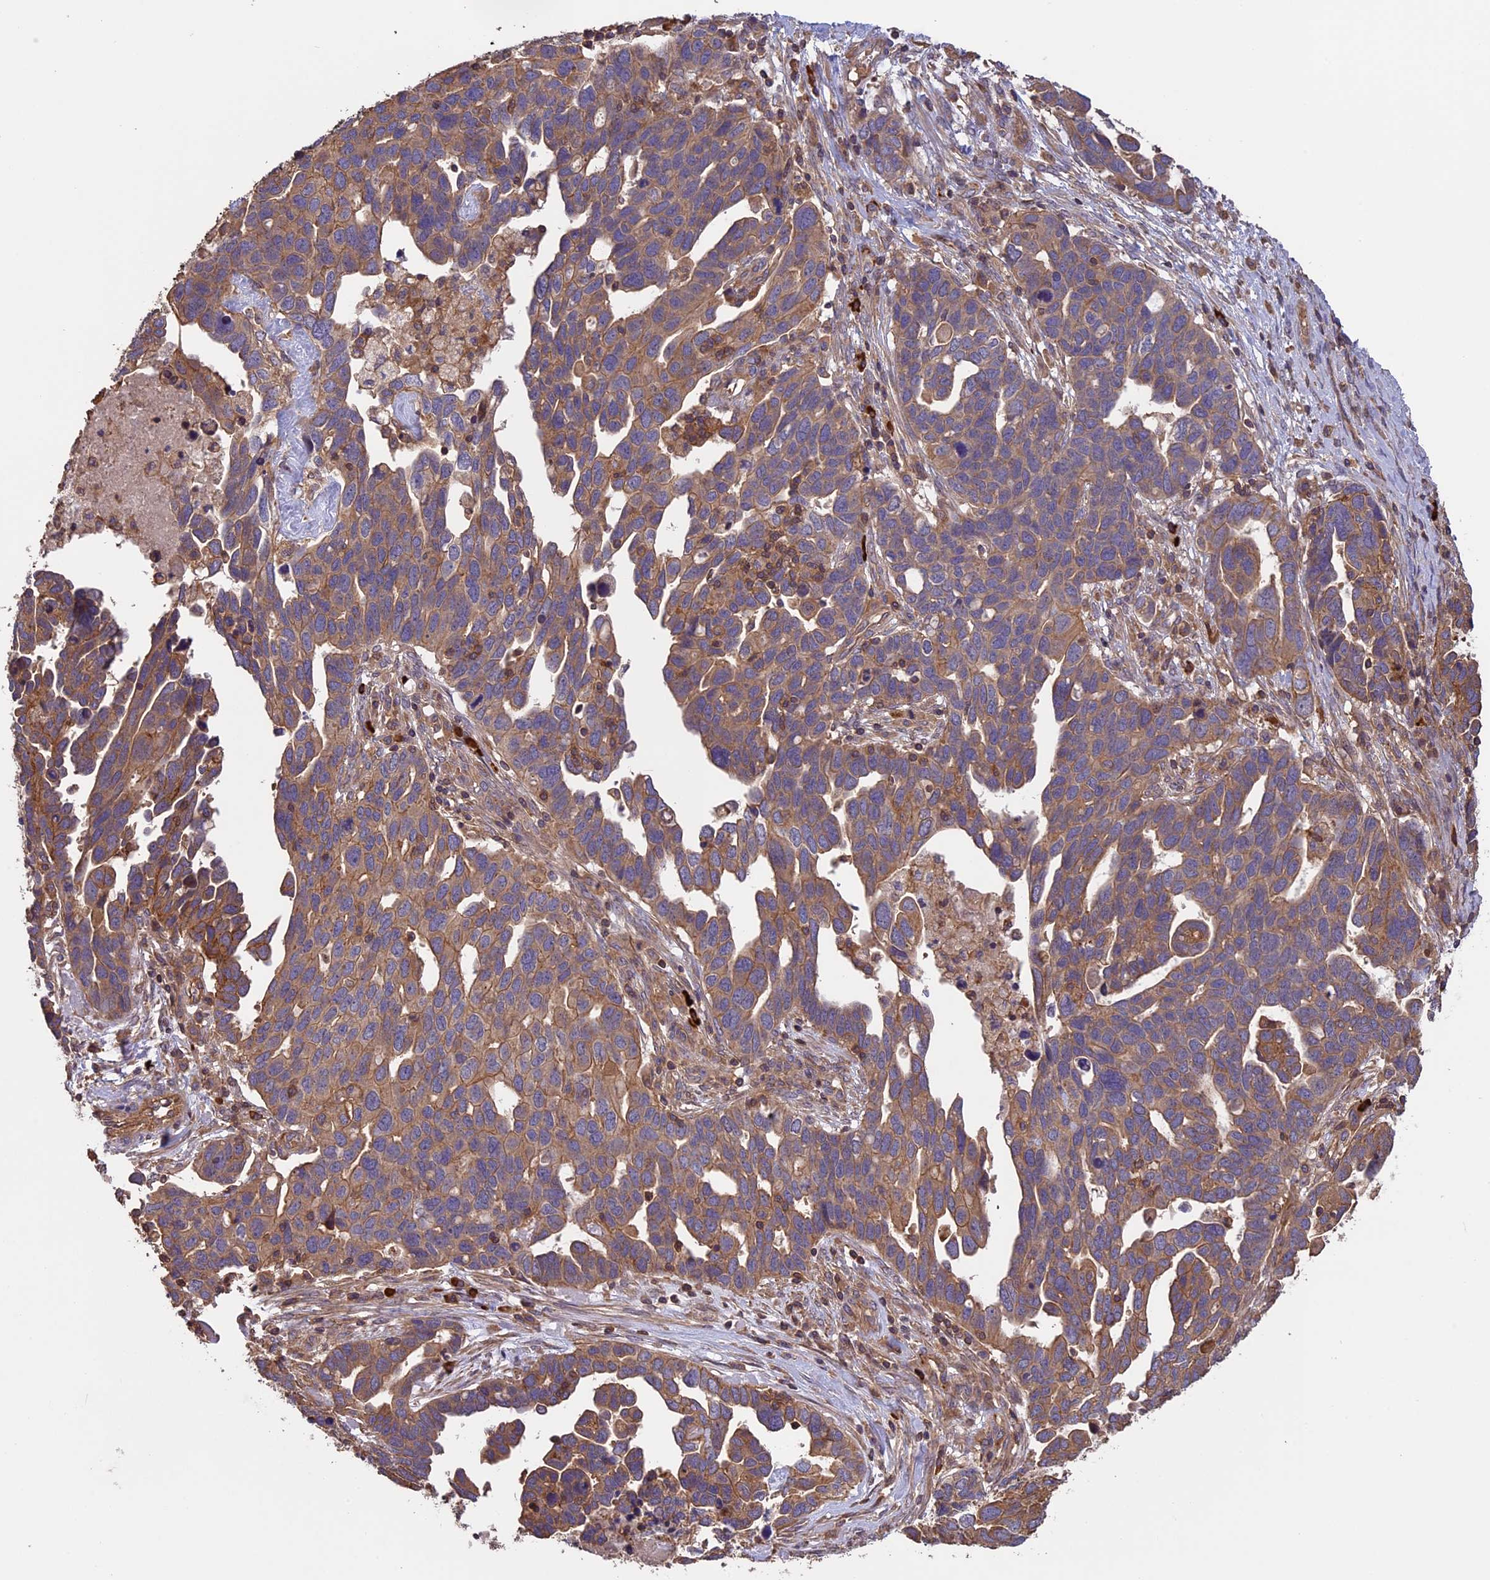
{"staining": {"intensity": "moderate", "quantity": ">75%", "location": "cytoplasmic/membranous"}, "tissue": "ovarian cancer", "cell_type": "Tumor cells", "image_type": "cancer", "snomed": [{"axis": "morphology", "description": "Cystadenocarcinoma, serous, NOS"}, {"axis": "topography", "description": "Ovary"}], "caption": "Approximately >75% of tumor cells in human ovarian cancer demonstrate moderate cytoplasmic/membranous protein staining as visualized by brown immunohistochemical staining.", "gene": "GAS8", "patient": {"sex": "female", "age": 54}}